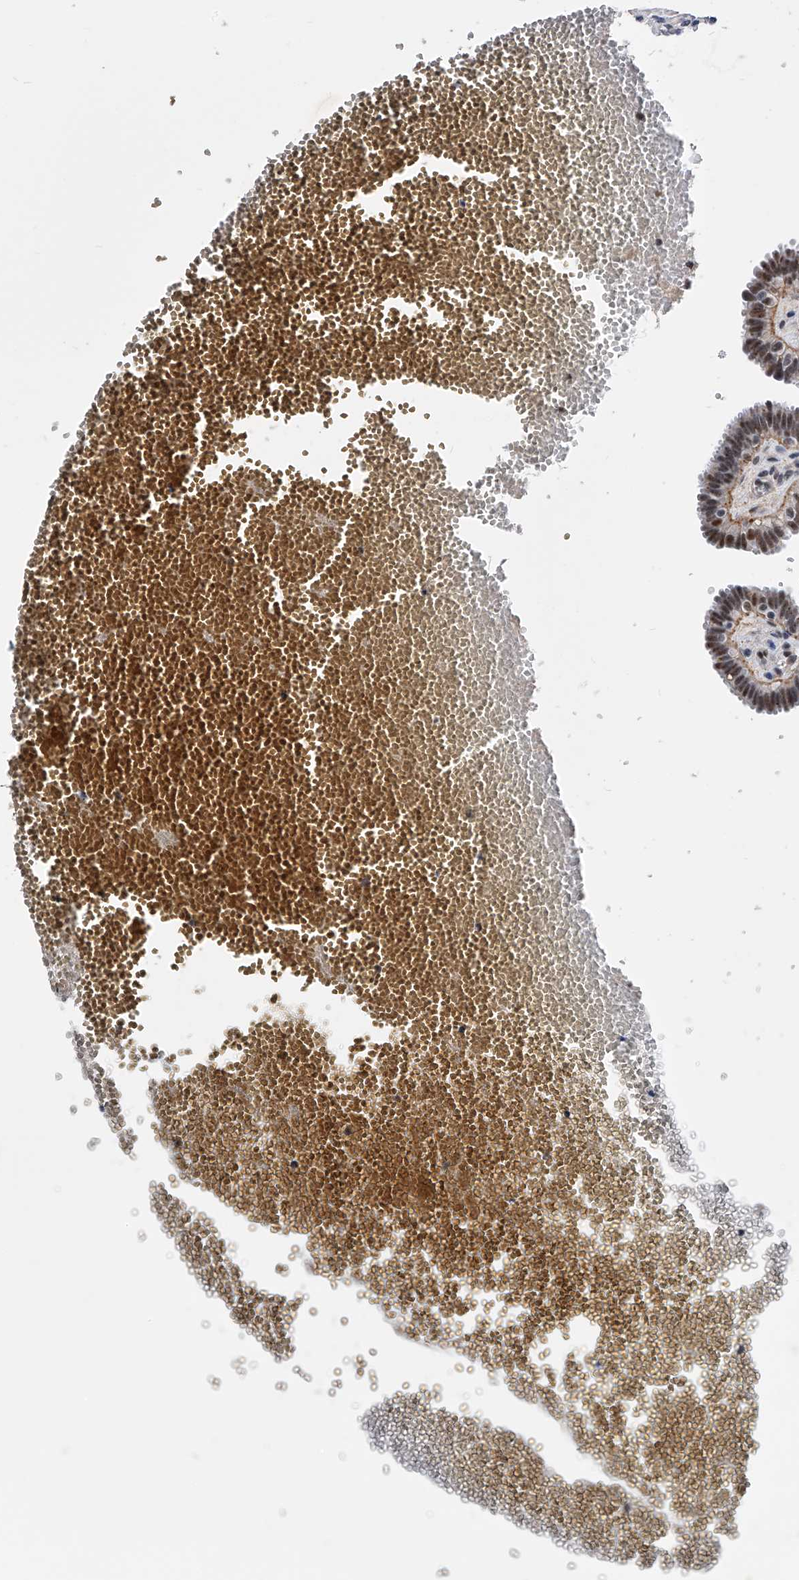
{"staining": {"intensity": "moderate", "quantity": "25%-75%", "location": "cytoplasmic/membranous,nuclear"}, "tissue": "fallopian tube", "cell_type": "Glandular cells", "image_type": "normal", "snomed": [{"axis": "morphology", "description": "Normal tissue, NOS"}, {"axis": "topography", "description": "Fallopian tube"}, {"axis": "topography", "description": "Placenta"}], "caption": "Protein expression by immunohistochemistry shows moderate cytoplasmic/membranous,nuclear positivity in about 25%-75% of glandular cells in unremarkable fallopian tube.", "gene": "ZNF529", "patient": {"sex": "female", "age": 32}}